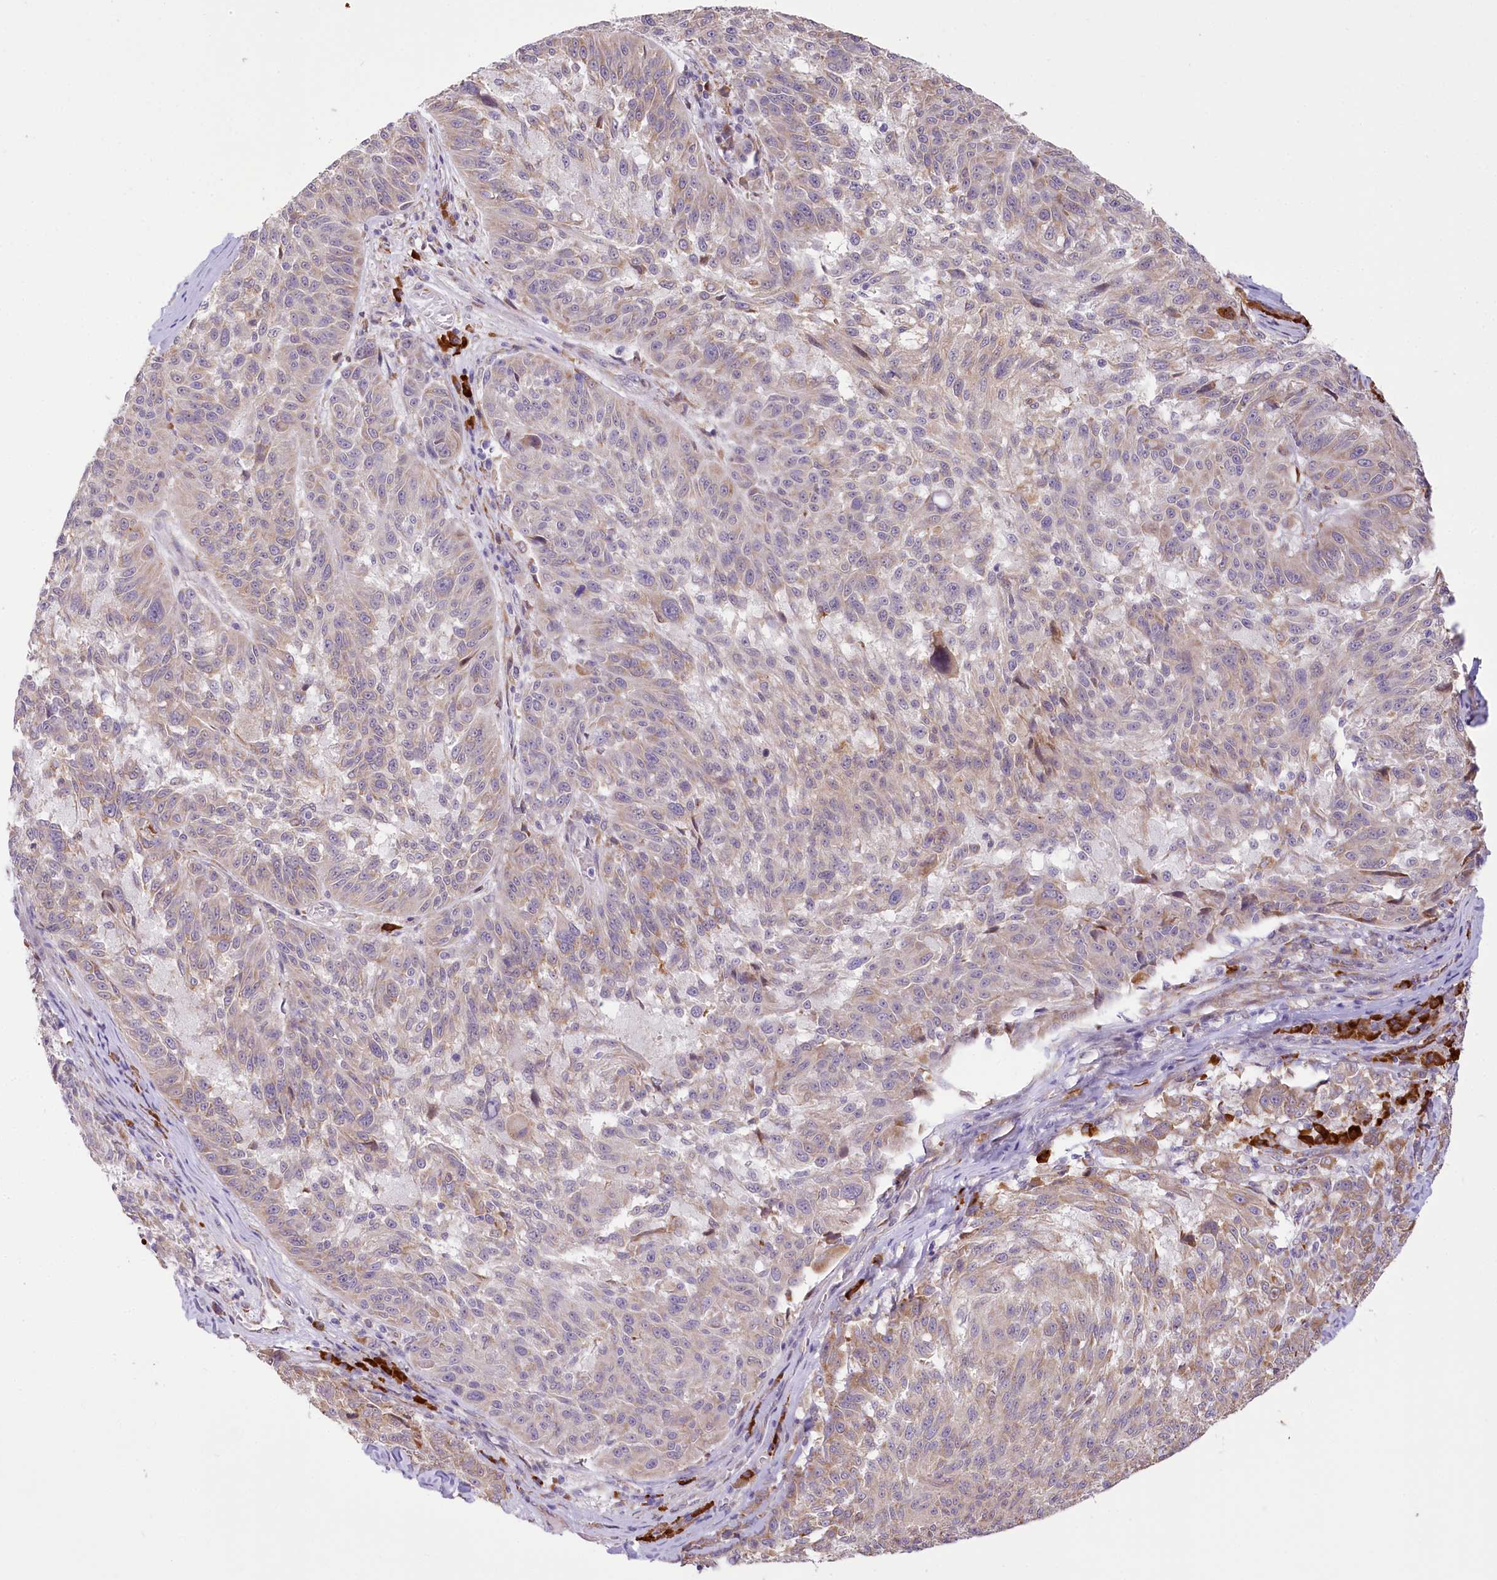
{"staining": {"intensity": "weak", "quantity": "<25%", "location": "cytoplasmic/membranous"}, "tissue": "melanoma", "cell_type": "Tumor cells", "image_type": "cancer", "snomed": [{"axis": "morphology", "description": "Malignant melanoma, NOS"}, {"axis": "topography", "description": "Skin"}], "caption": "This is an IHC histopathology image of malignant melanoma. There is no staining in tumor cells.", "gene": "NCKAP5", "patient": {"sex": "male", "age": 53}}